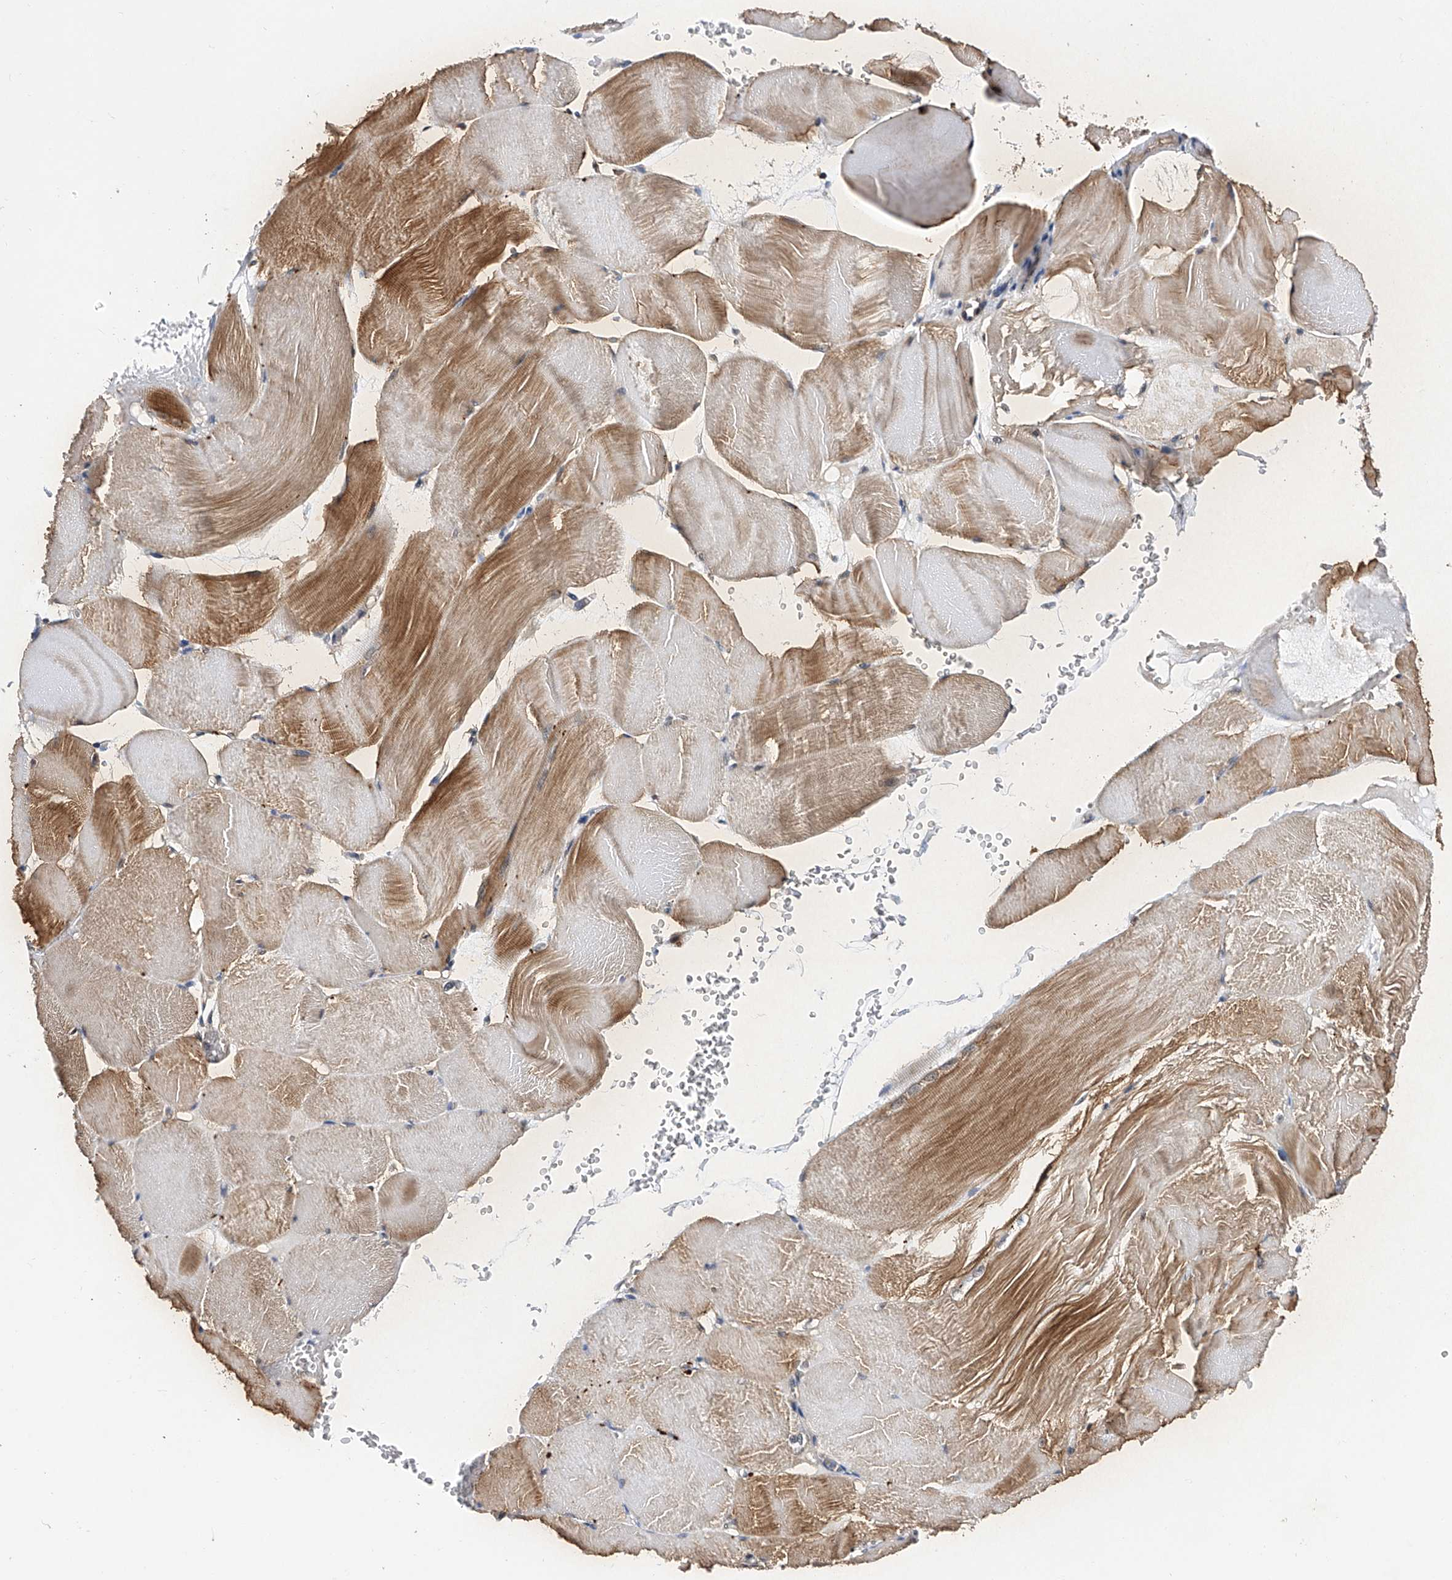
{"staining": {"intensity": "moderate", "quantity": "25%-75%", "location": "cytoplasmic/membranous"}, "tissue": "skeletal muscle", "cell_type": "Myocytes", "image_type": "normal", "snomed": [{"axis": "morphology", "description": "Normal tissue, NOS"}, {"axis": "morphology", "description": "Basal cell carcinoma"}, {"axis": "topography", "description": "Skeletal muscle"}], "caption": "Immunohistochemistry image of benign human skeletal muscle stained for a protein (brown), which displays medium levels of moderate cytoplasmic/membranous expression in about 25%-75% of myocytes.", "gene": "USP45", "patient": {"sex": "female", "age": 64}}